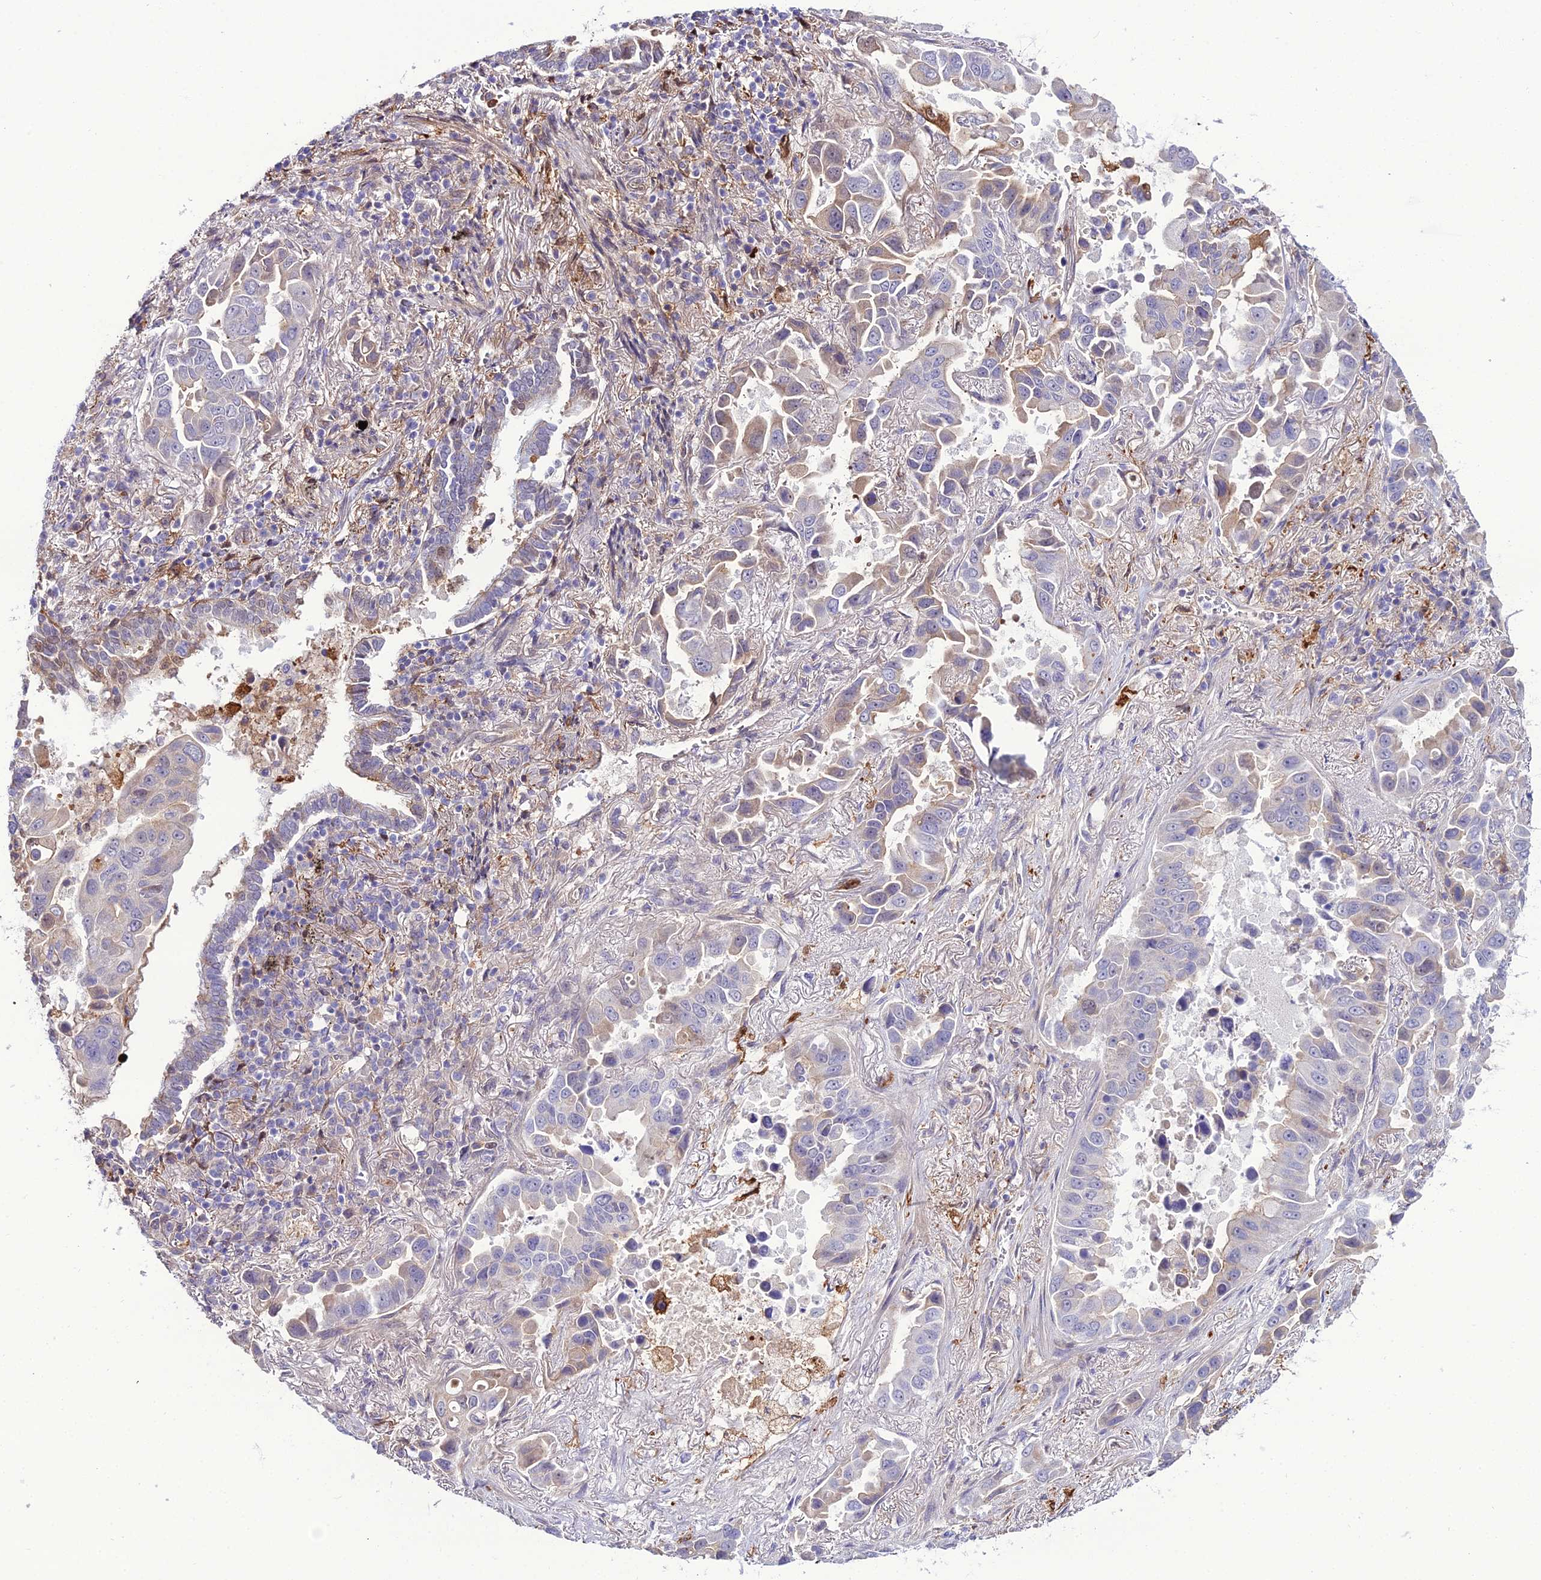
{"staining": {"intensity": "moderate", "quantity": "<25%", "location": "cytoplasmic/membranous"}, "tissue": "lung cancer", "cell_type": "Tumor cells", "image_type": "cancer", "snomed": [{"axis": "morphology", "description": "Adenocarcinoma, NOS"}, {"axis": "topography", "description": "Lung"}], "caption": "Lung cancer stained for a protein (brown) reveals moderate cytoplasmic/membranous positive staining in approximately <25% of tumor cells.", "gene": "MB21D2", "patient": {"sex": "male", "age": 64}}